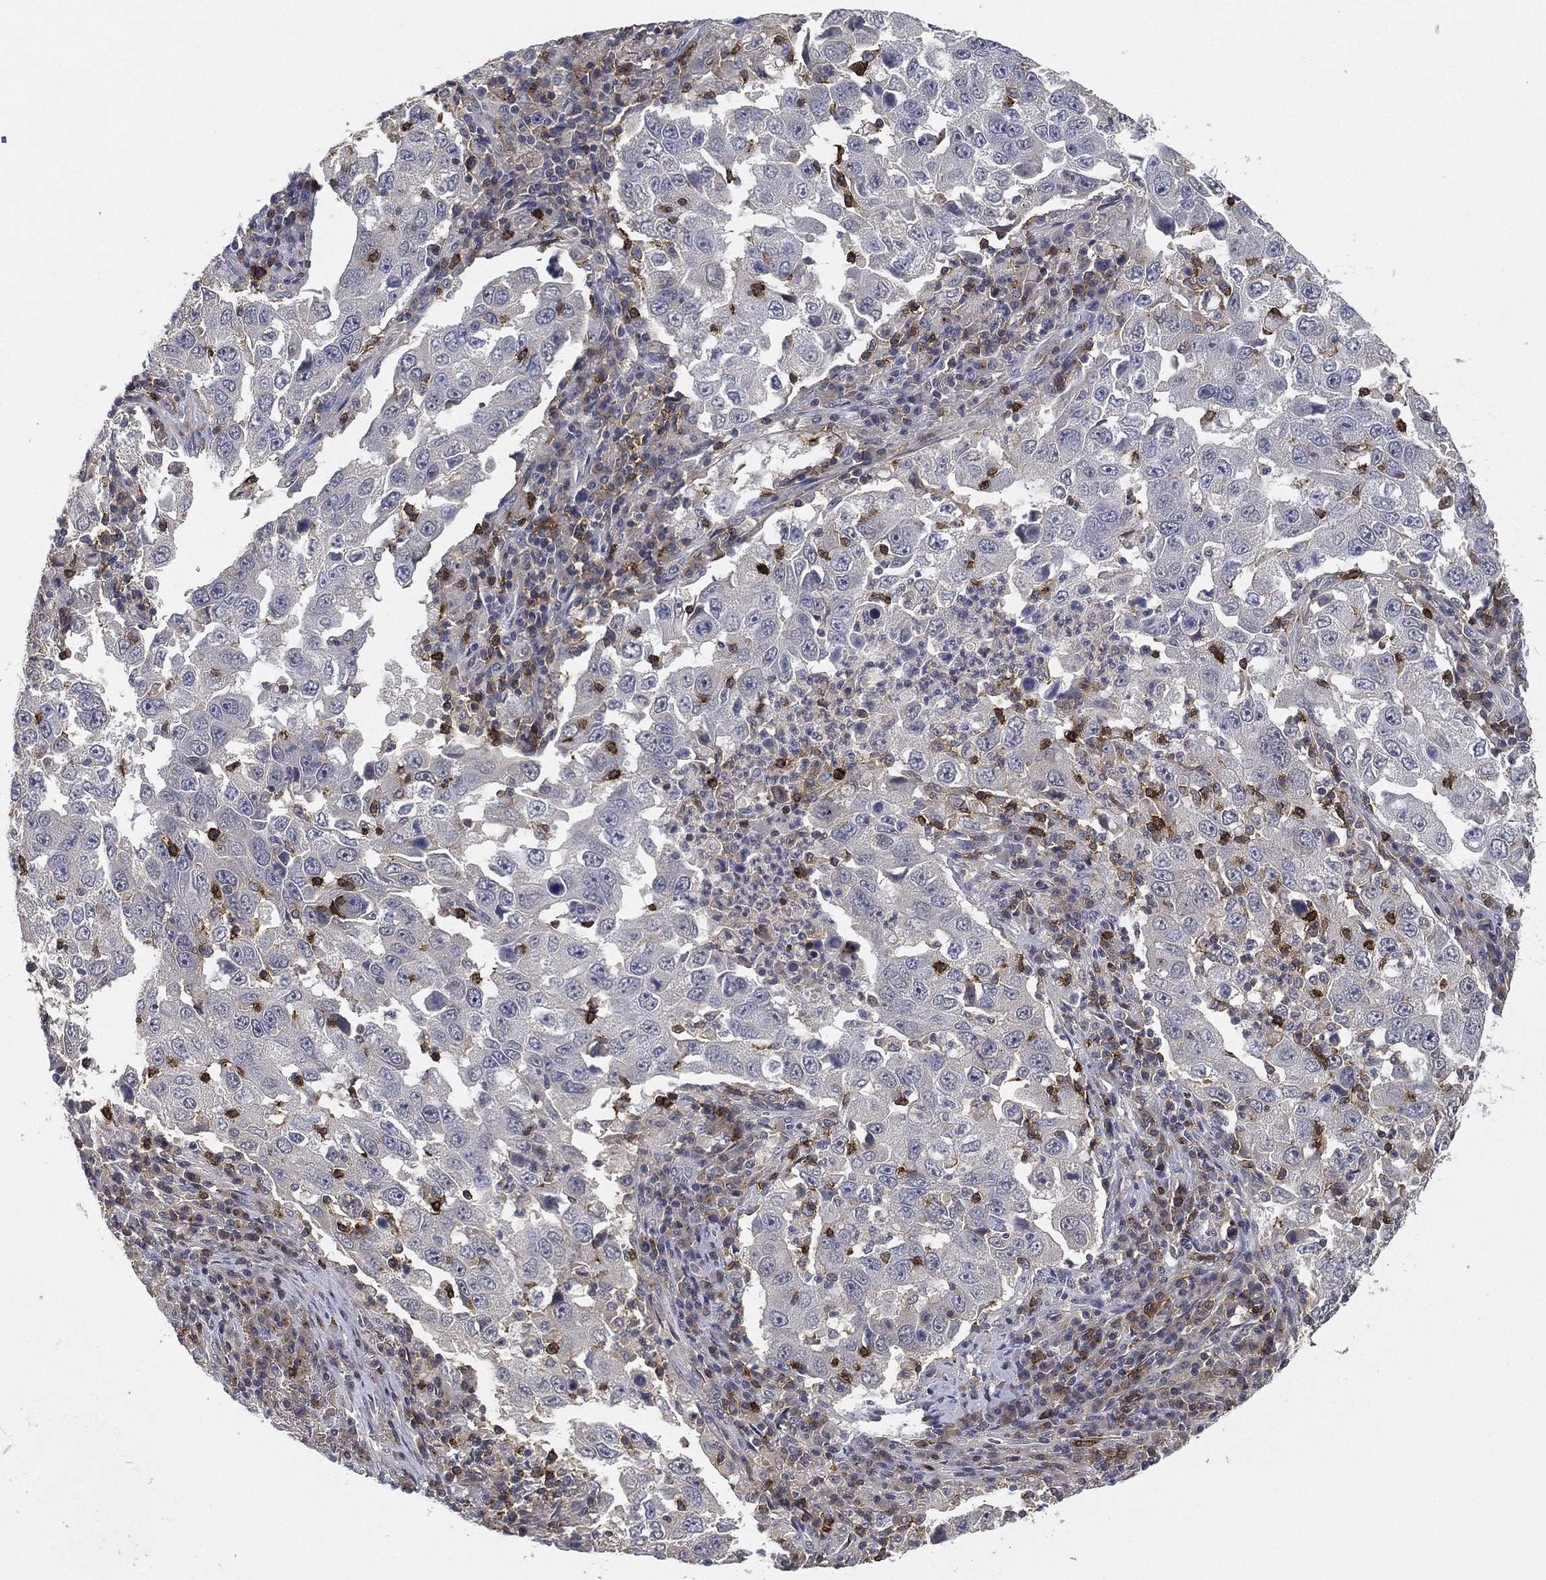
{"staining": {"intensity": "negative", "quantity": "none", "location": "none"}, "tissue": "lung cancer", "cell_type": "Tumor cells", "image_type": "cancer", "snomed": [{"axis": "morphology", "description": "Adenocarcinoma, NOS"}, {"axis": "topography", "description": "Lung"}], "caption": "Lung cancer stained for a protein using immunohistochemistry demonstrates no positivity tumor cells.", "gene": "CFAP251", "patient": {"sex": "male", "age": 73}}